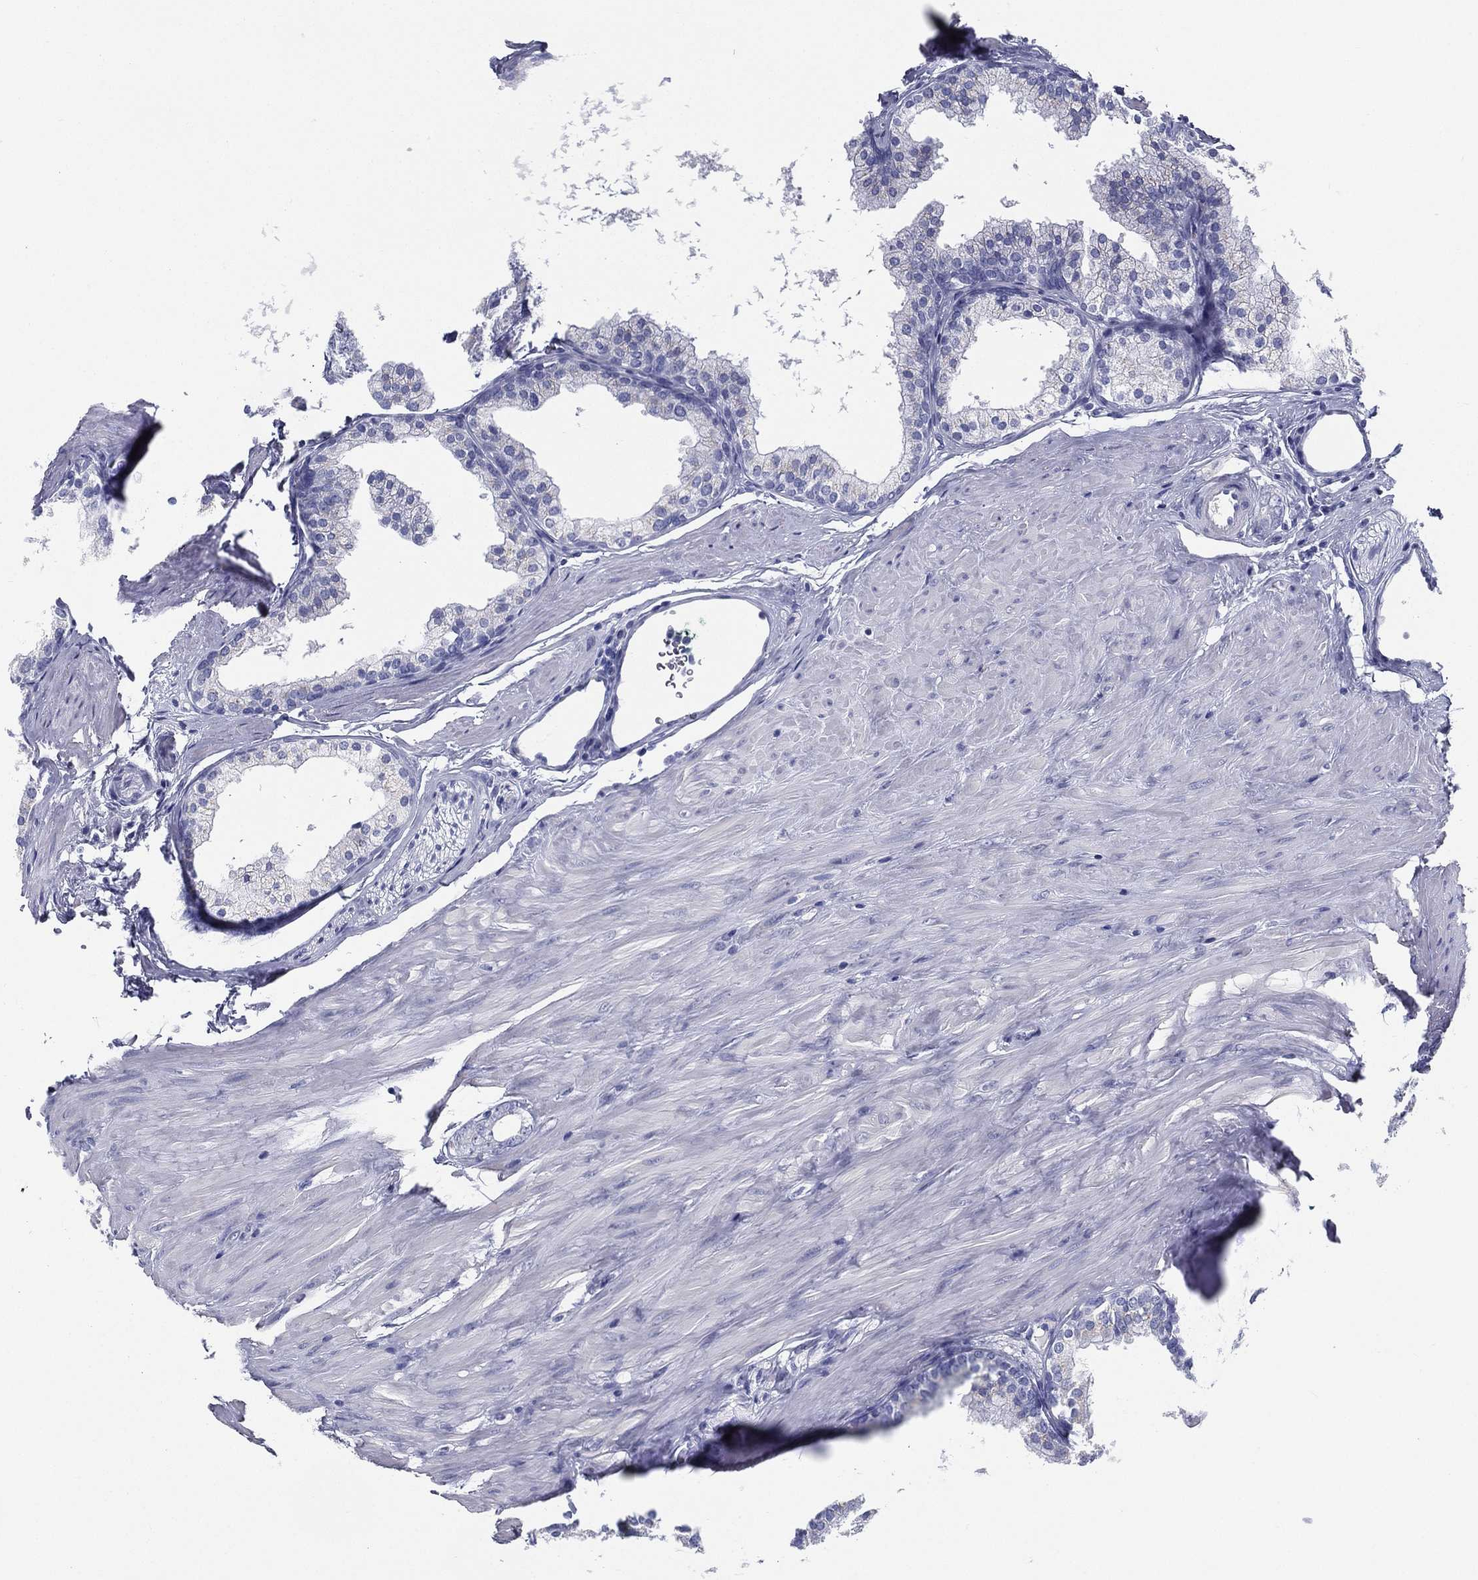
{"staining": {"intensity": "negative", "quantity": "none", "location": "none"}, "tissue": "prostate cancer", "cell_type": "Tumor cells", "image_type": "cancer", "snomed": [{"axis": "morphology", "description": "Adenocarcinoma, NOS"}, {"axis": "topography", "description": "Prostate"}], "caption": "Immunohistochemical staining of human prostate cancer (adenocarcinoma) exhibits no significant staining in tumor cells.", "gene": "RSPH4A", "patient": {"sex": "male", "age": 55}}